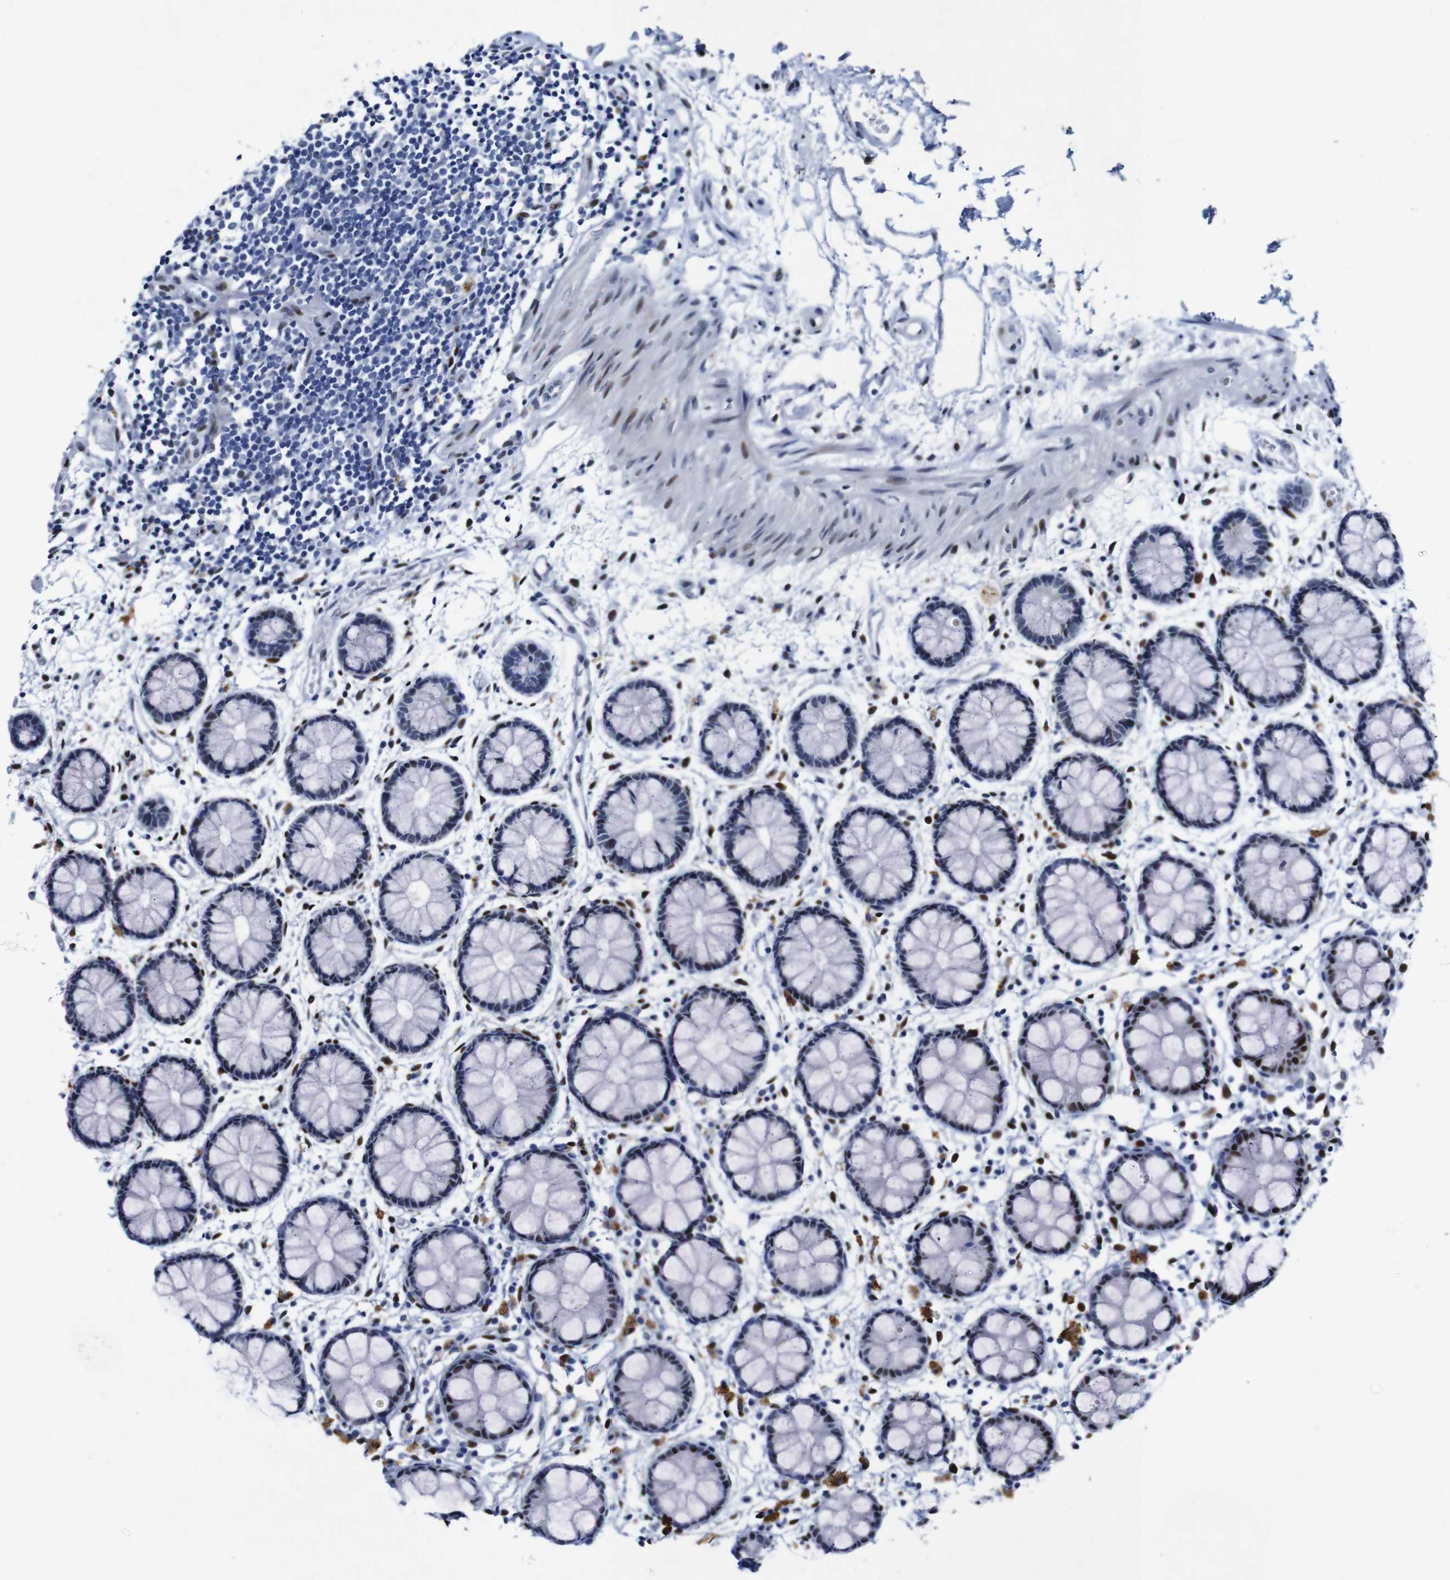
{"staining": {"intensity": "strong", "quantity": "25%-75%", "location": "nuclear"}, "tissue": "rectum", "cell_type": "Glandular cells", "image_type": "normal", "snomed": [{"axis": "morphology", "description": "Normal tissue, NOS"}, {"axis": "topography", "description": "Rectum"}], "caption": "Rectum stained with a brown dye exhibits strong nuclear positive expression in about 25%-75% of glandular cells.", "gene": "FOSL2", "patient": {"sex": "female", "age": 66}}